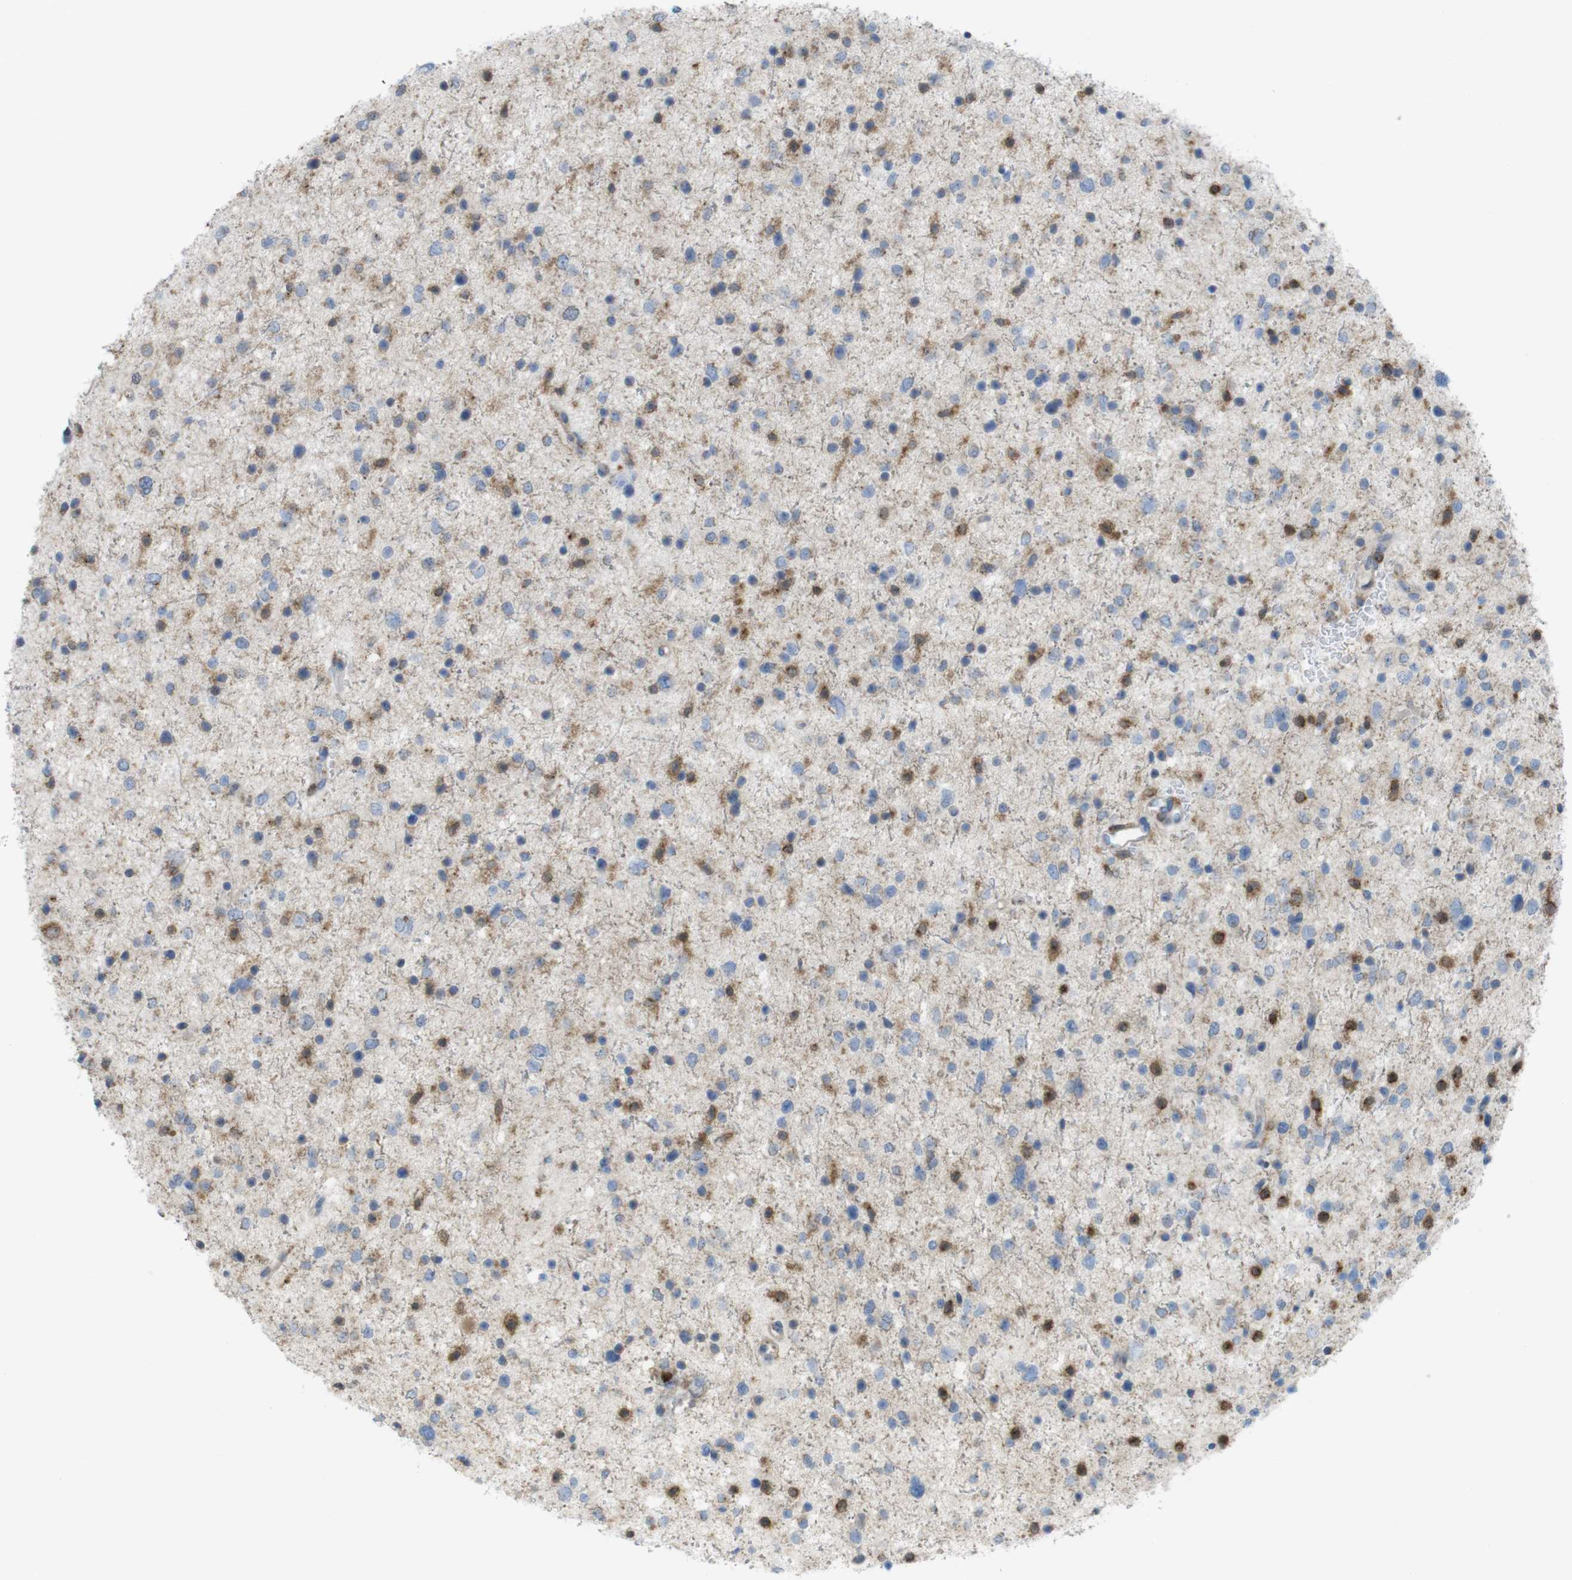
{"staining": {"intensity": "moderate", "quantity": "25%-75%", "location": "cytoplasmic/membranous"}, "tissue": "glioma", "cell_type": "Tumor cells", "image_type": "cancer", "snomed": [{"axis": "morphology", "description": "Glioma, malignant, Low grade"}, {"axis": "topography", "description": "Brain"}], "caption": "Brown immunohistochemical staining in human glioma exhibits moderate cytoplasmic/membranous expression in approximately 25%-75% of tumor cells.", "gene": "PRKCD", "patient": {"sex": "female", "age": 37}}